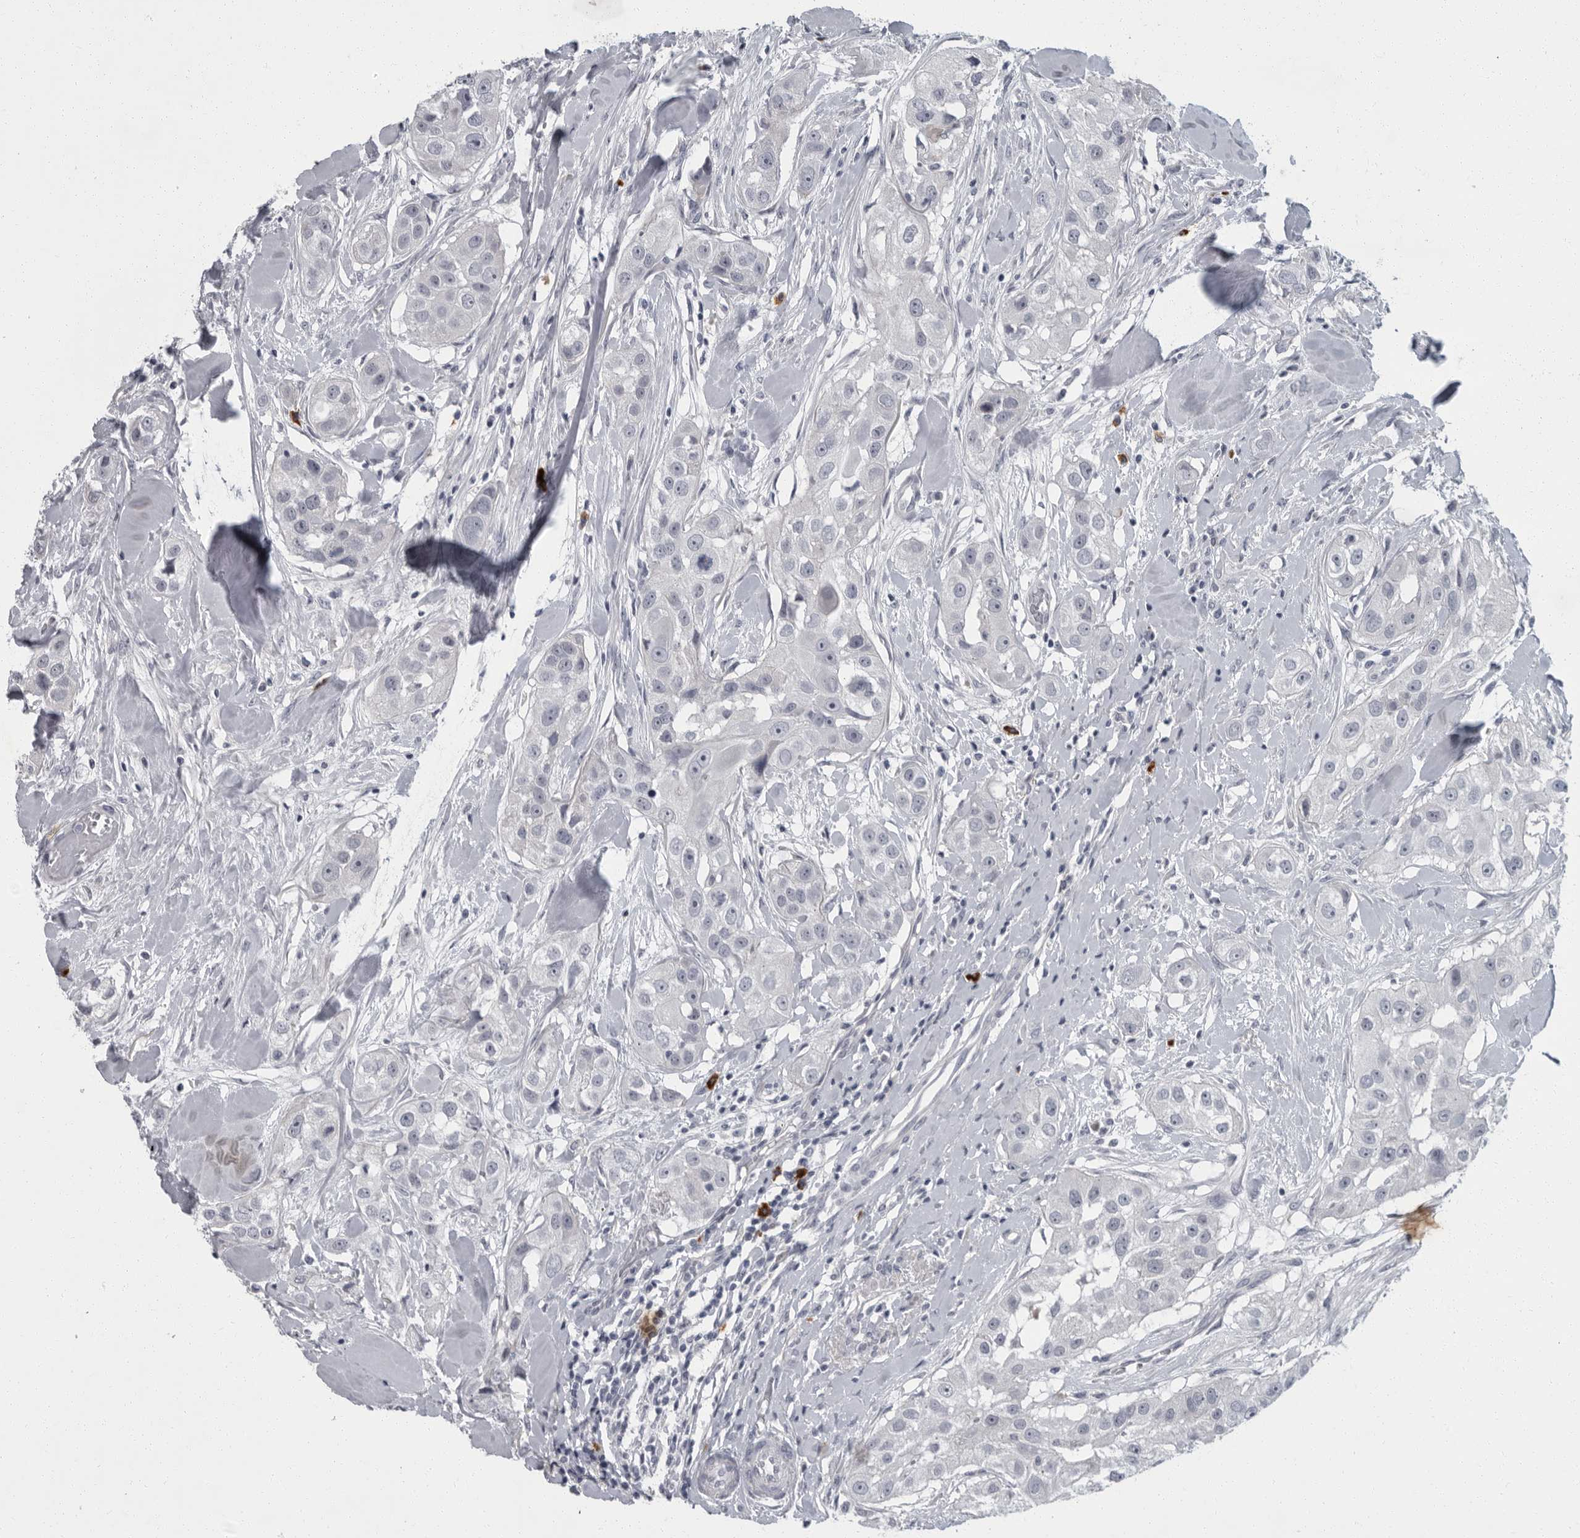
{"staining": {"intensity": "negative", "quantity": "none", "location": "none"}, "tissue": "head and neck cancer", "cell_type": "Tumor cells", "image_type": "cancer", "snomed": [{"axis": "morphology", "description": "Normal tissue, NOS"}, {"axis": "morphology", "description": "Squamous cell carcinoma, NOS"}, {"axis": "topography", "description": "Skeletal muscle"}, {"axis": "topography", "description": "Head-Neck"}], "caption": "Immunohistochemistry (IHC) image of neoplastic tissue: human head and neck cancer (squamous cell carcinoma) stained with DAB demonstrates no significant protein staining in tumor cells.", "gene": "SLC25A39", "patient": {"sex": "male", "age": 51}}